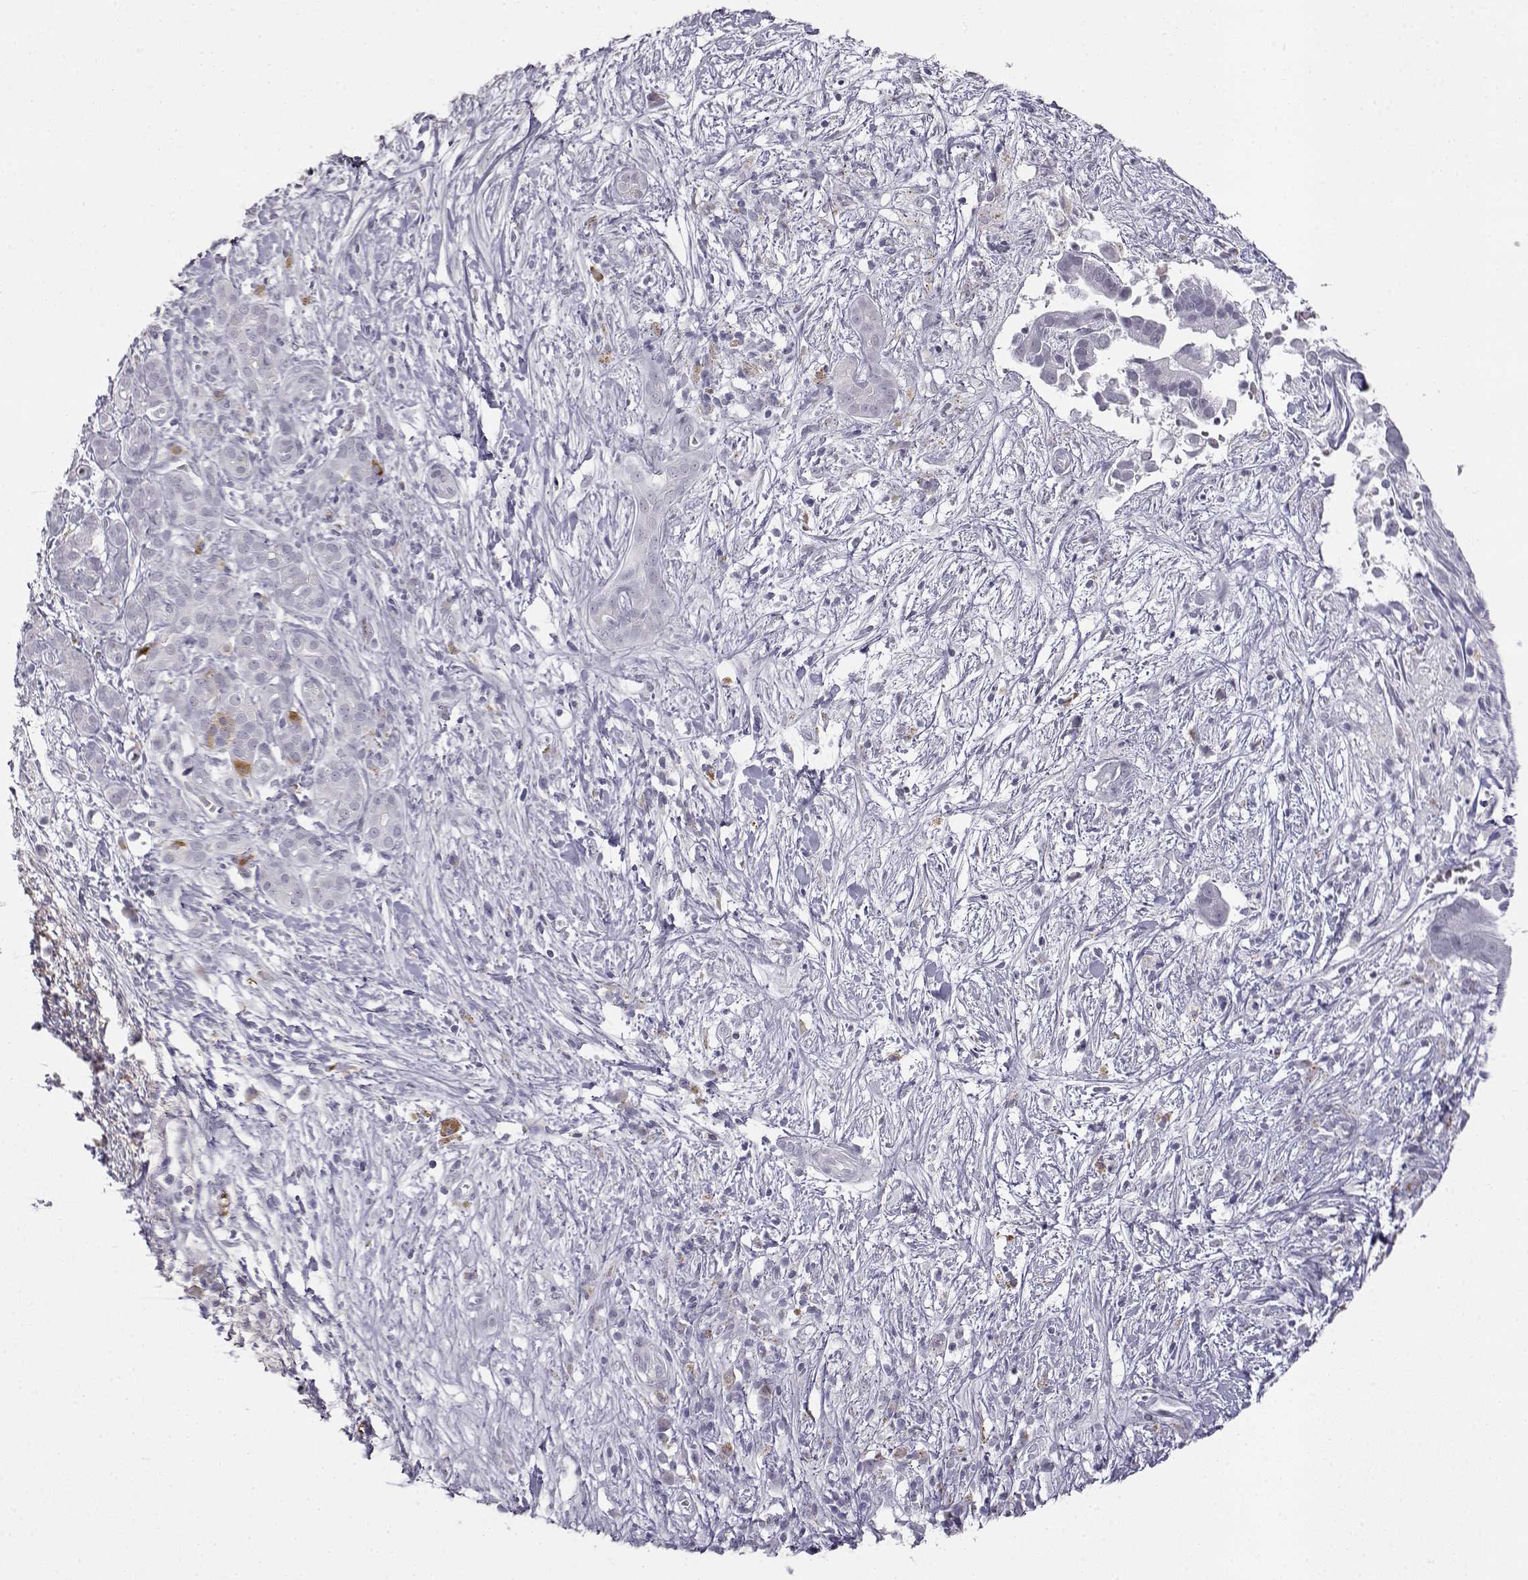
{"staining": {"intensity": "negative", "quantity": "none", "location": "none"}, "tissue": "pancreatic cancer", "cell_type": "Tumor cells", "image_type": "cancer", "snomed": [{"axis": "morphology", "description": "Adenocarcinoma, NOS"}, {"axis": "topography", "description": "Pancreas"}], "caption": "Tumor cells show no significant expression in pancreatic adenocarcinoma. The staining is performed using DAB (3,3'-diaminobenzidine) brown chromogen with nuclei counter-stained in using hematoxylin.", "gene": "VGF", "patient": {"sex": "male", "age": 61}}